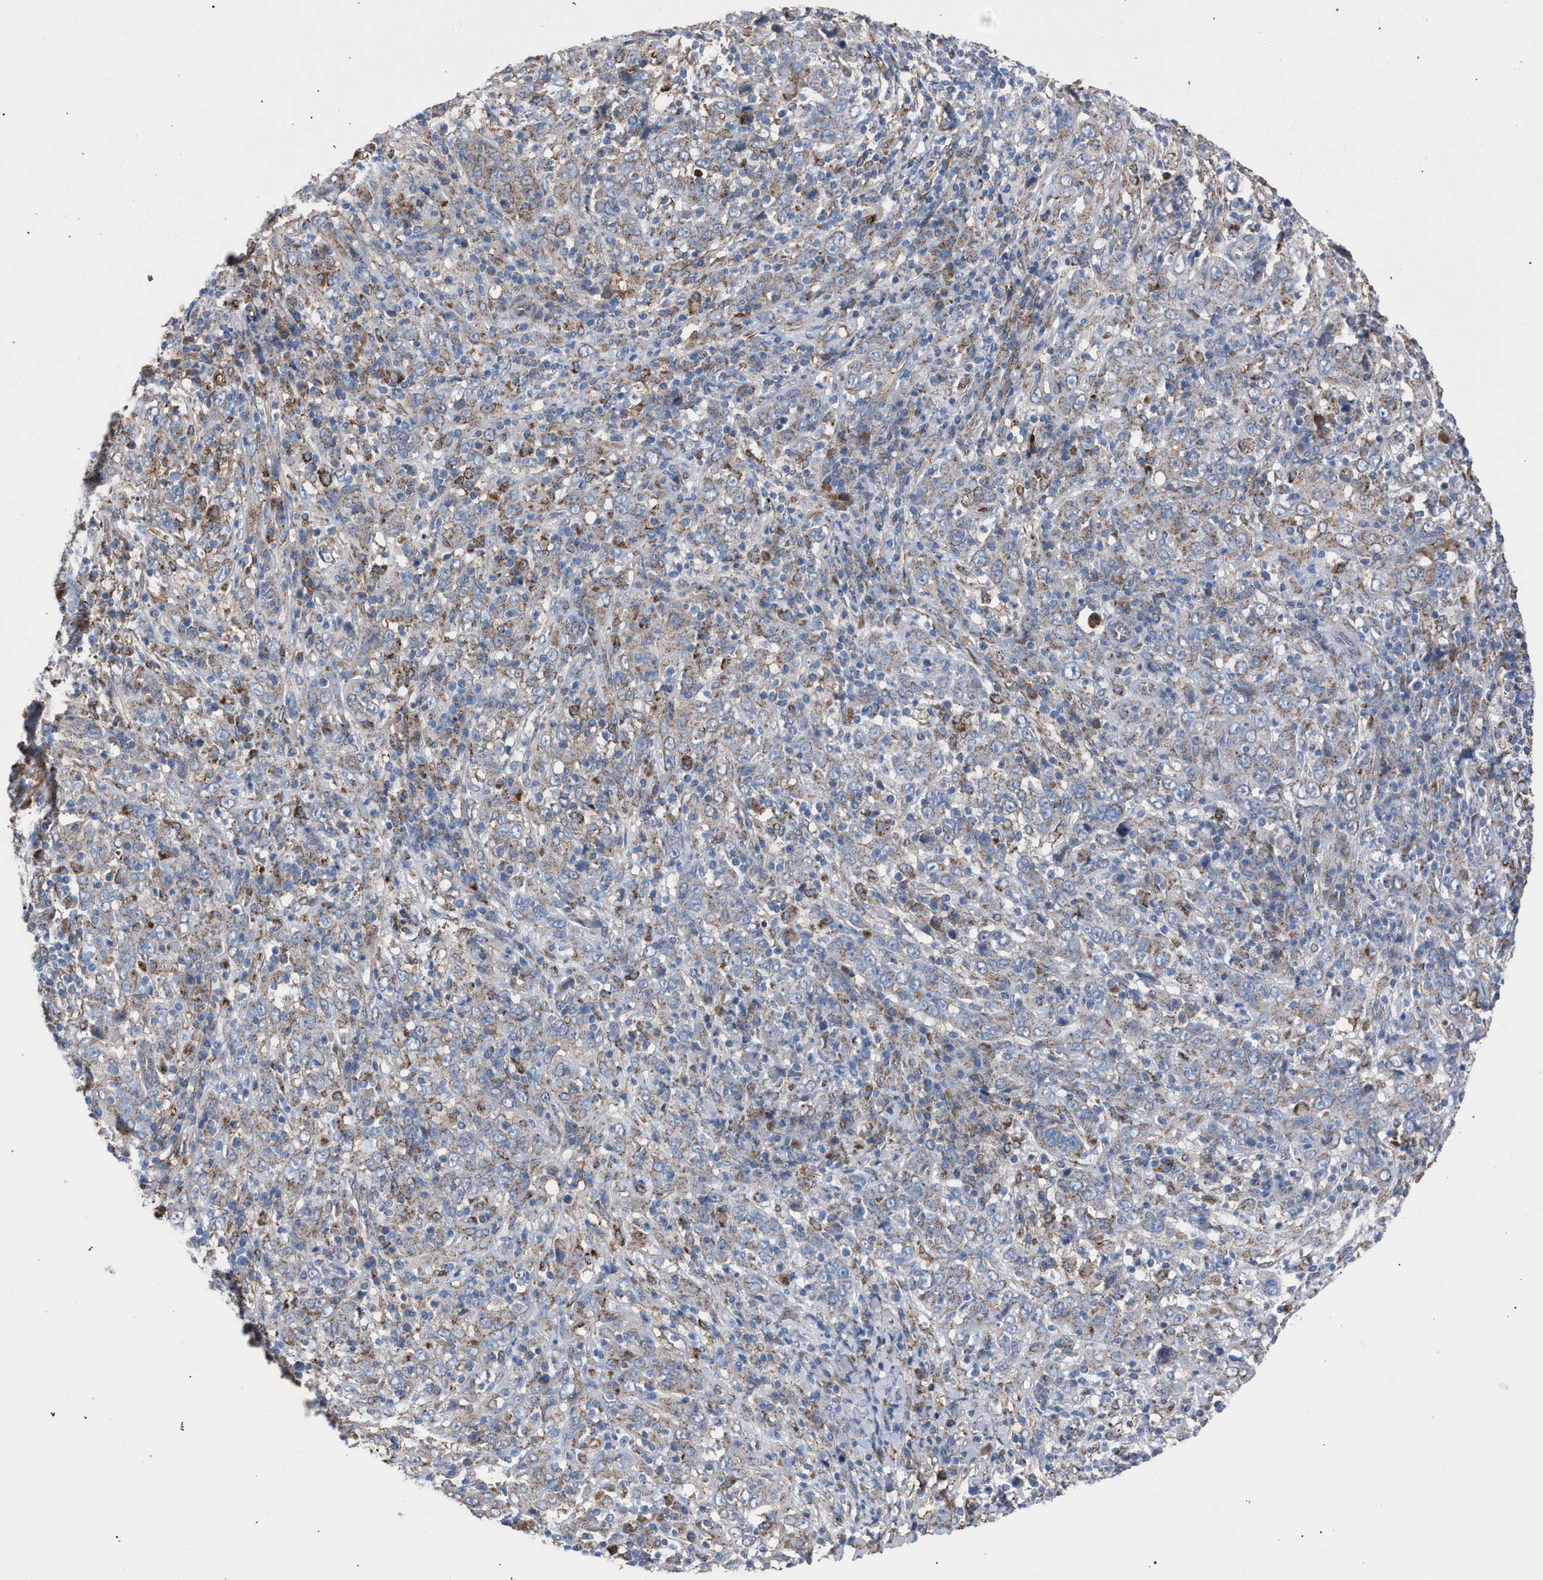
{"staining": {"intensity": "weak", "quantity": ">75%", "location": "cytoplasmic/membranous"}, "tissue": "cervical cancer", "cell_type": "Tumor cells", "image_type": "cancer", "snomed": [{"axis": "morphology", "description": "Squamous cell carcinoma, NOS"}, {"axis": "topography", "description": "Cervix"}], "caption": "Immunohistochemical staining of human cervical cancer shows weak cytoplasmic/membranous protein expression in about >75% of tumor cells.", "gene": "HSD17B4", "patient": {"sex": "female", "age": 46}}